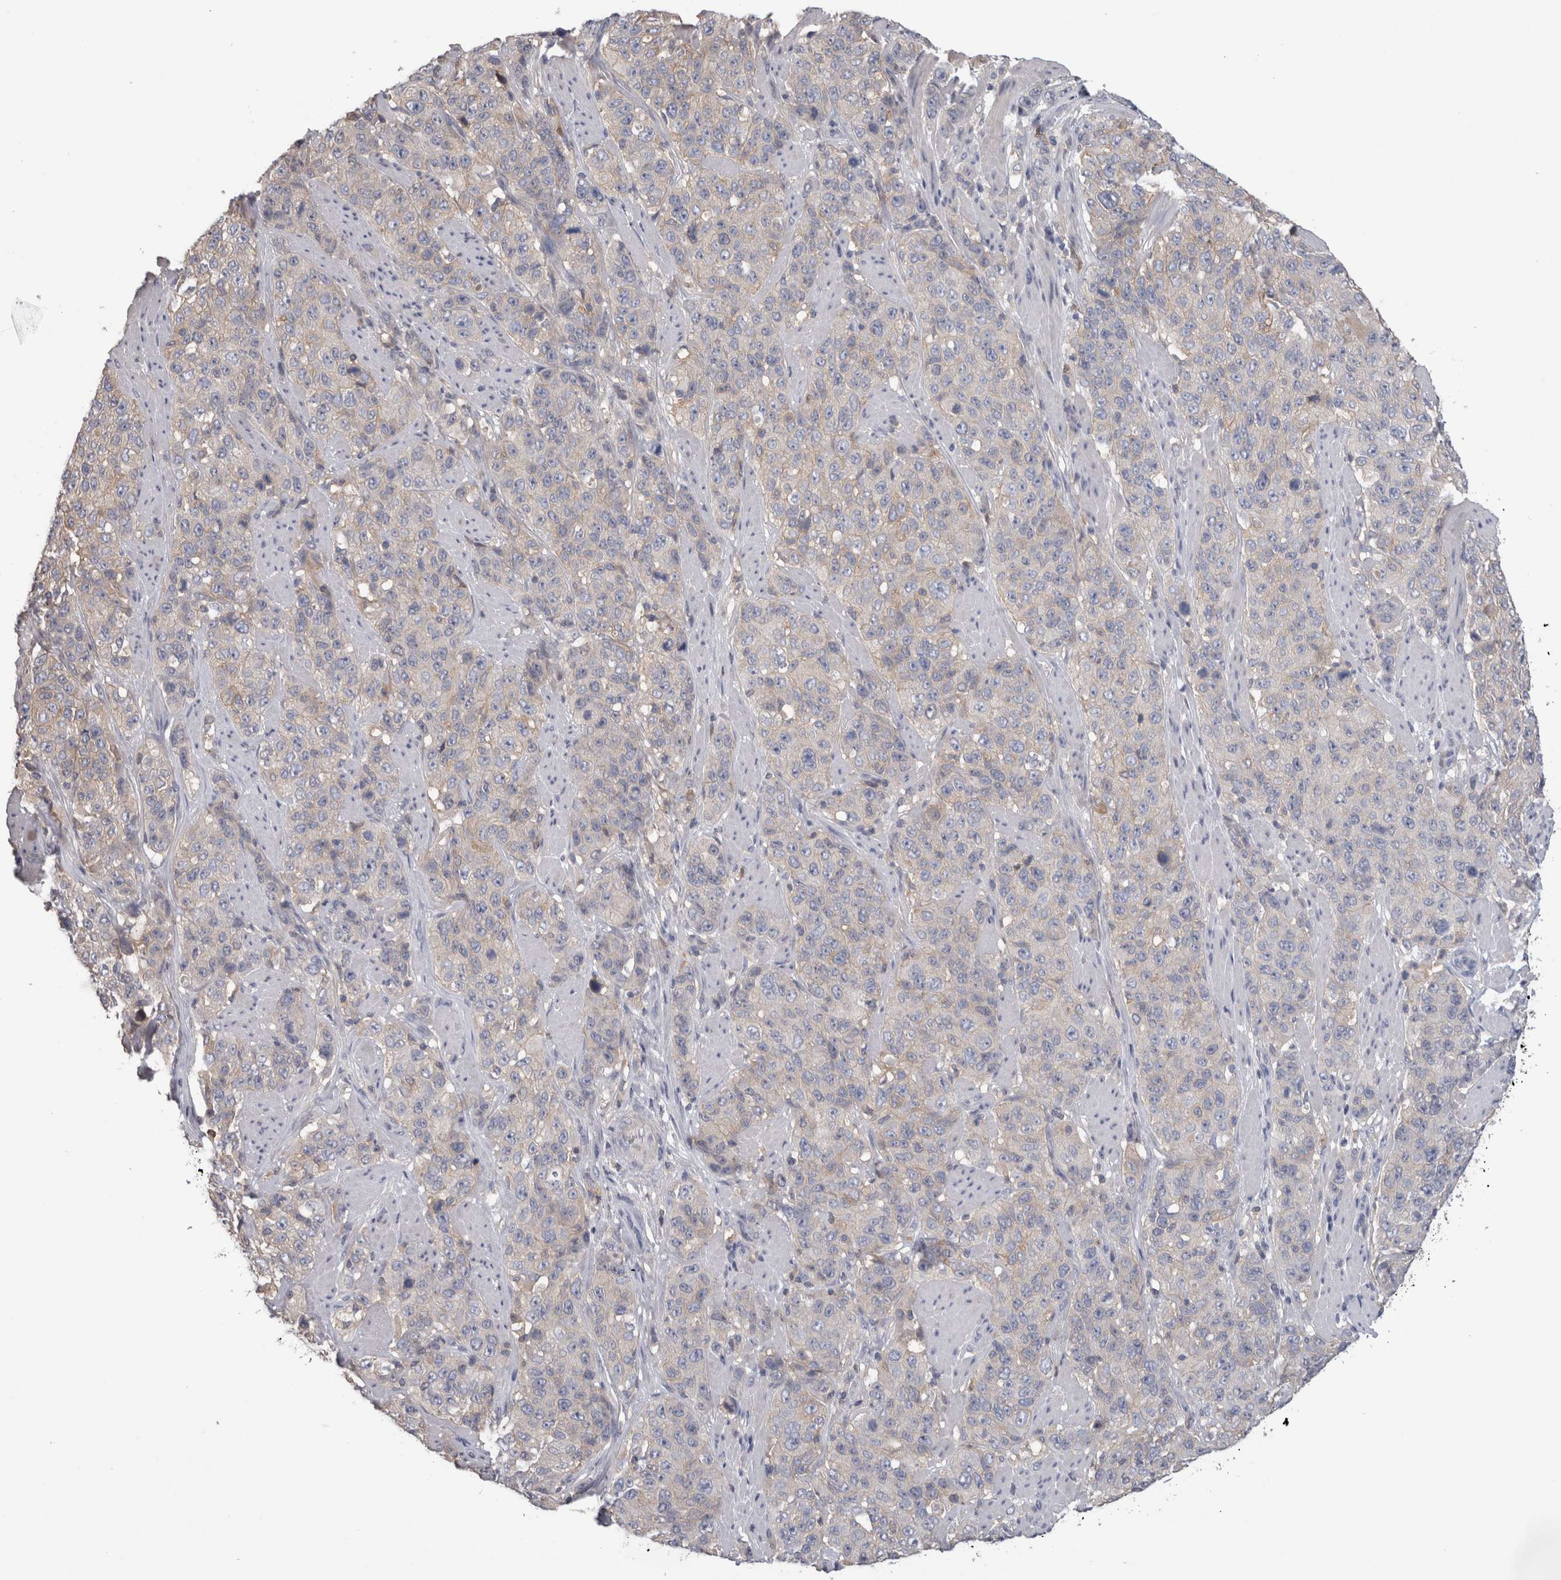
{"staining": {"intensity": "negative", "quantity": "none", "location": "none"}, "tissue": "stomach cancer", "cell_type": "Tumor cells", "image_type": "cancer", "snomed": [{"axis": "morphology", "description": "Adenocarcinoma, NOS"}, {"axis": "topography", "description": "Stomach"}], "caption": "IHC of stomach cancer exhibits no positivity in tumor cells.", "gene": "SCRN1", "patient": {"sex": "male", "age": 48}}